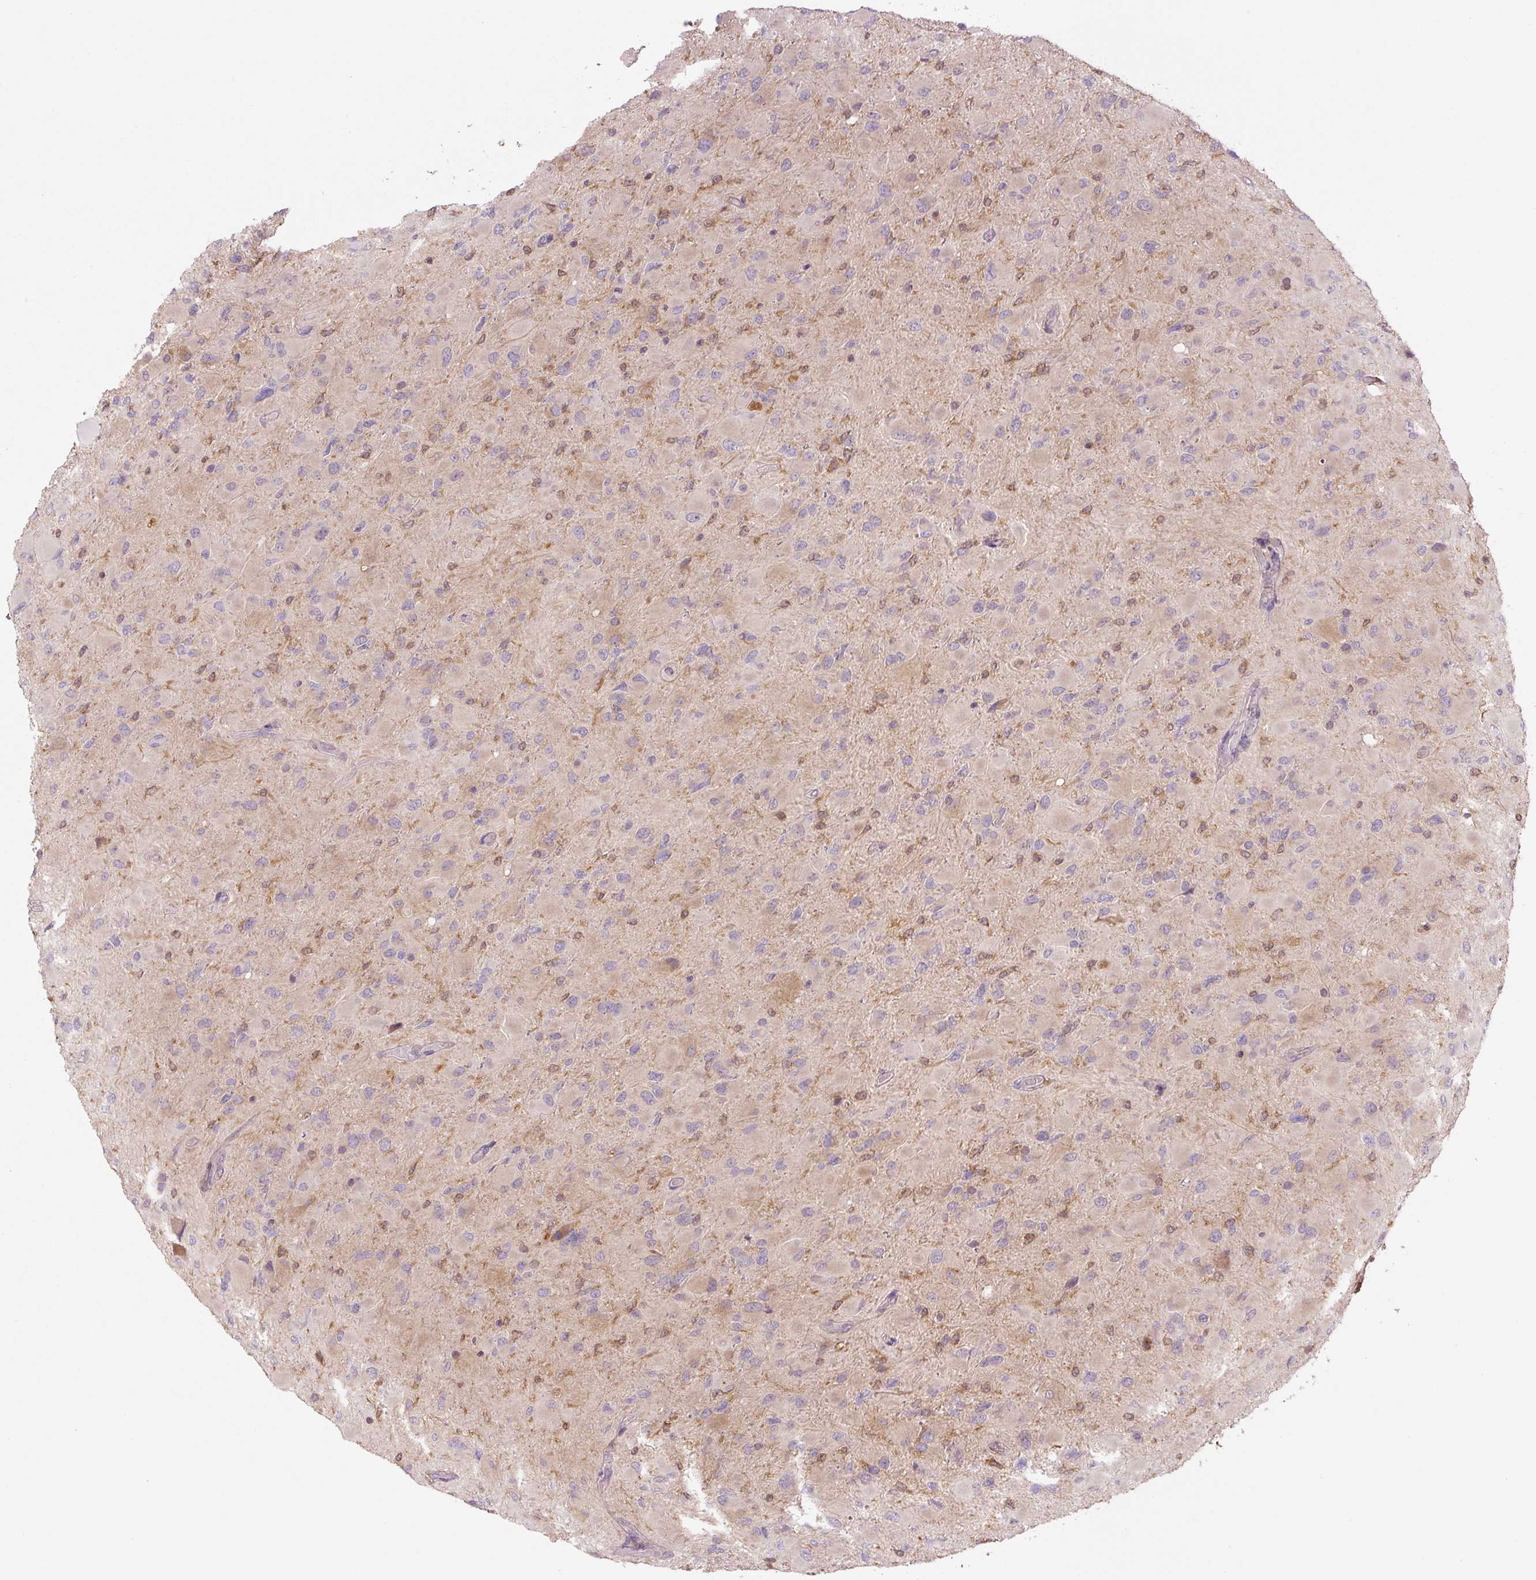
{"staining": {"intensity": "negative", "quantity": "none", "location": "none"}, "tissue": "glioma", "cell_type": "Tumor cells", "image_type": "cancer", "snomed": [{"axis": "morphology", "description": "Glioma, malignant, High grade"}, {"axis": "topography", "description": "Cerebral cortex"}], "caption": "Immunohistochemistry (IHC) micrograph of neoplastic tissue: glioma stained with DAB (3,3'-diaminobenzidine) demonstrates no significant protein staining in tumor cells.", "gene": "SPSB2", "patient": {"sex": "female", "age": 36}}